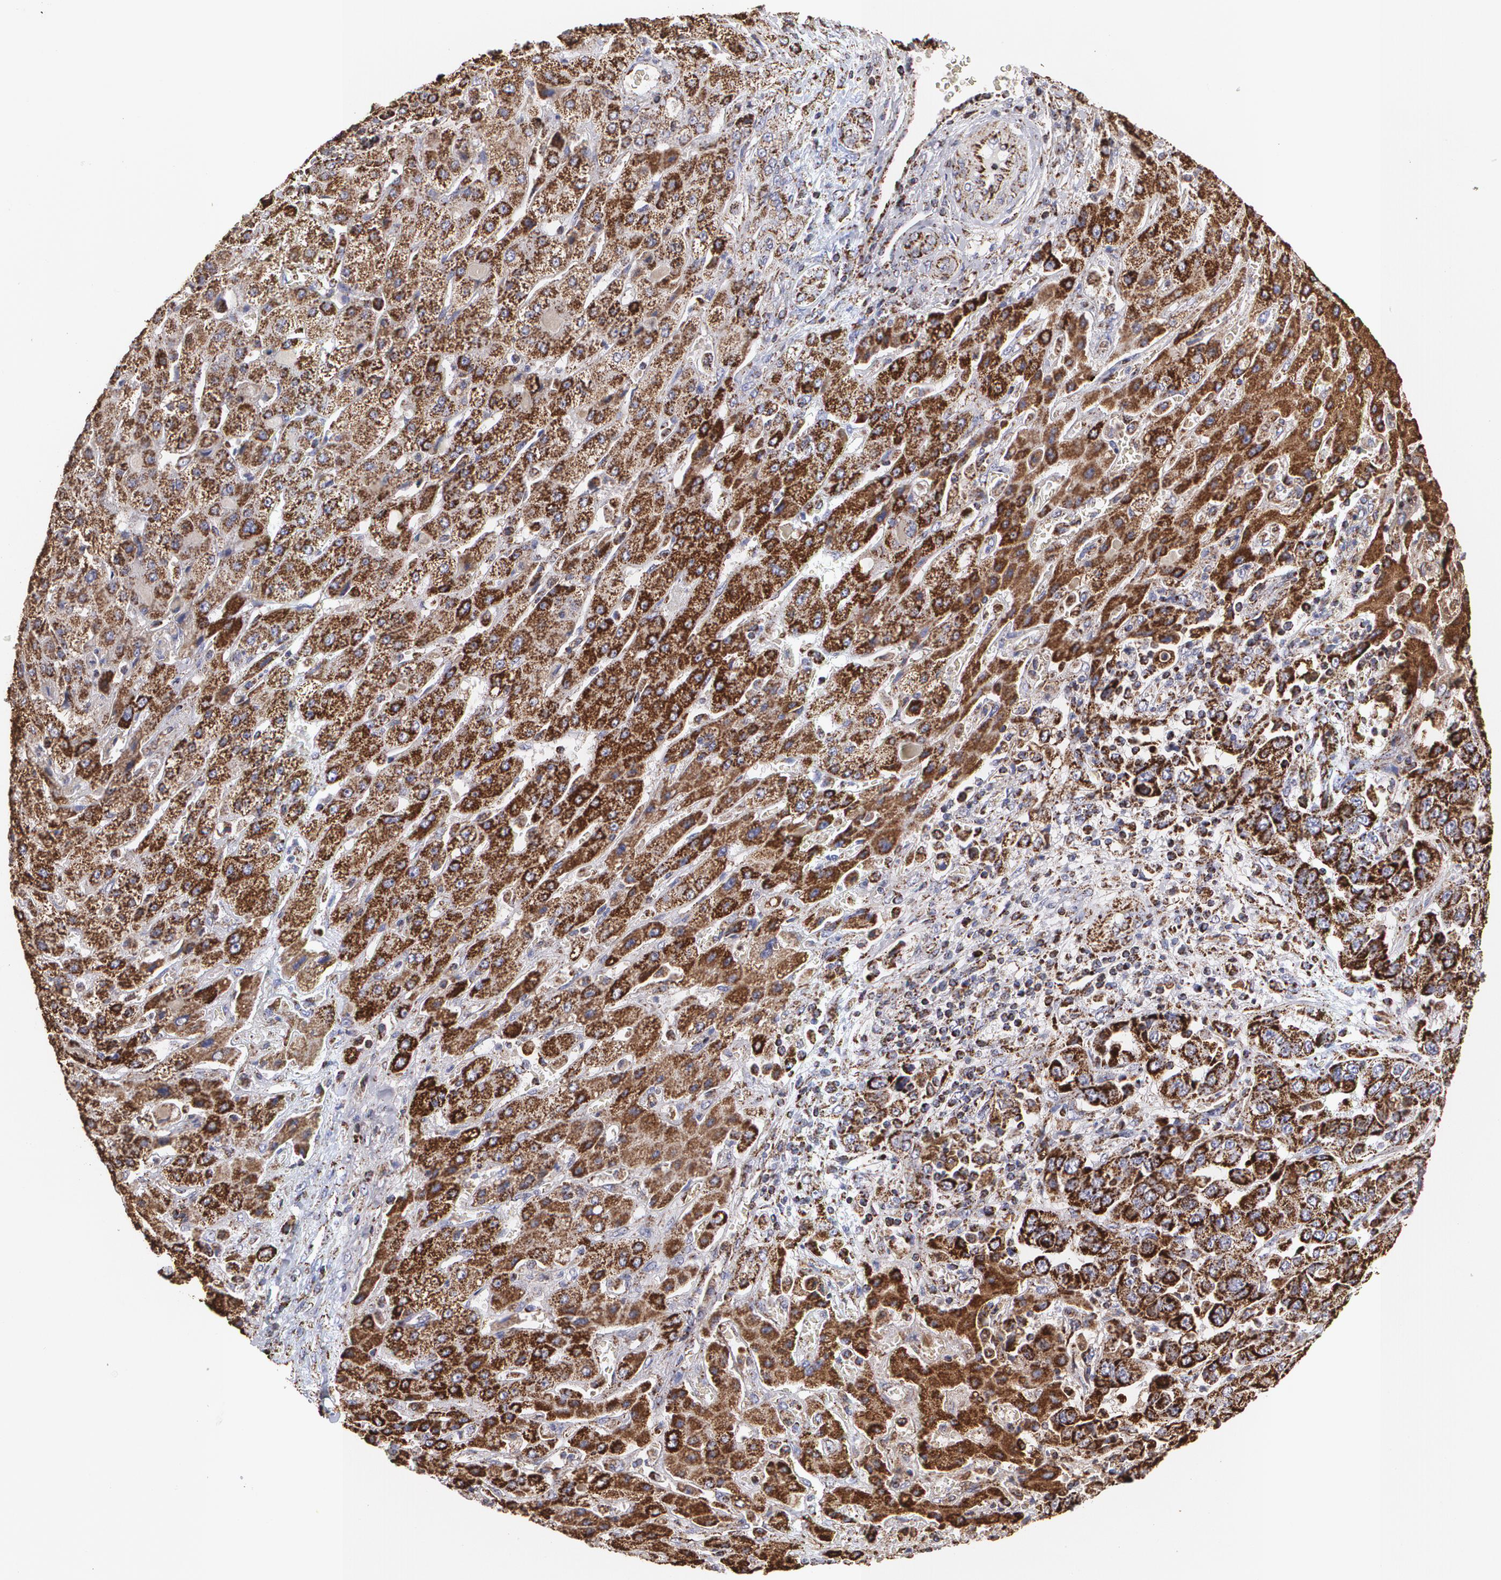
{"staining": {"intensity": "strong", "quantity": ">75%", "location": "cytoplasmic/membranous"}, "tissue": "liver cancer", "cell_type": "Tumor cells", "image_type": "cancer", "snomed": [{"axis": "morphology", "description": "Cholangiocarcinoma"}, {"axis": "topography", "description": "Liver"}], "caption": "Human cholangiocarcinoma (liver) stained for a protein (brown) reveals strong cytoplasmic/membranous positive positivity in approximately >75% of tumor cells.", "gene": "HSPD1", "patient": {"sex": "female", "age": 52}}